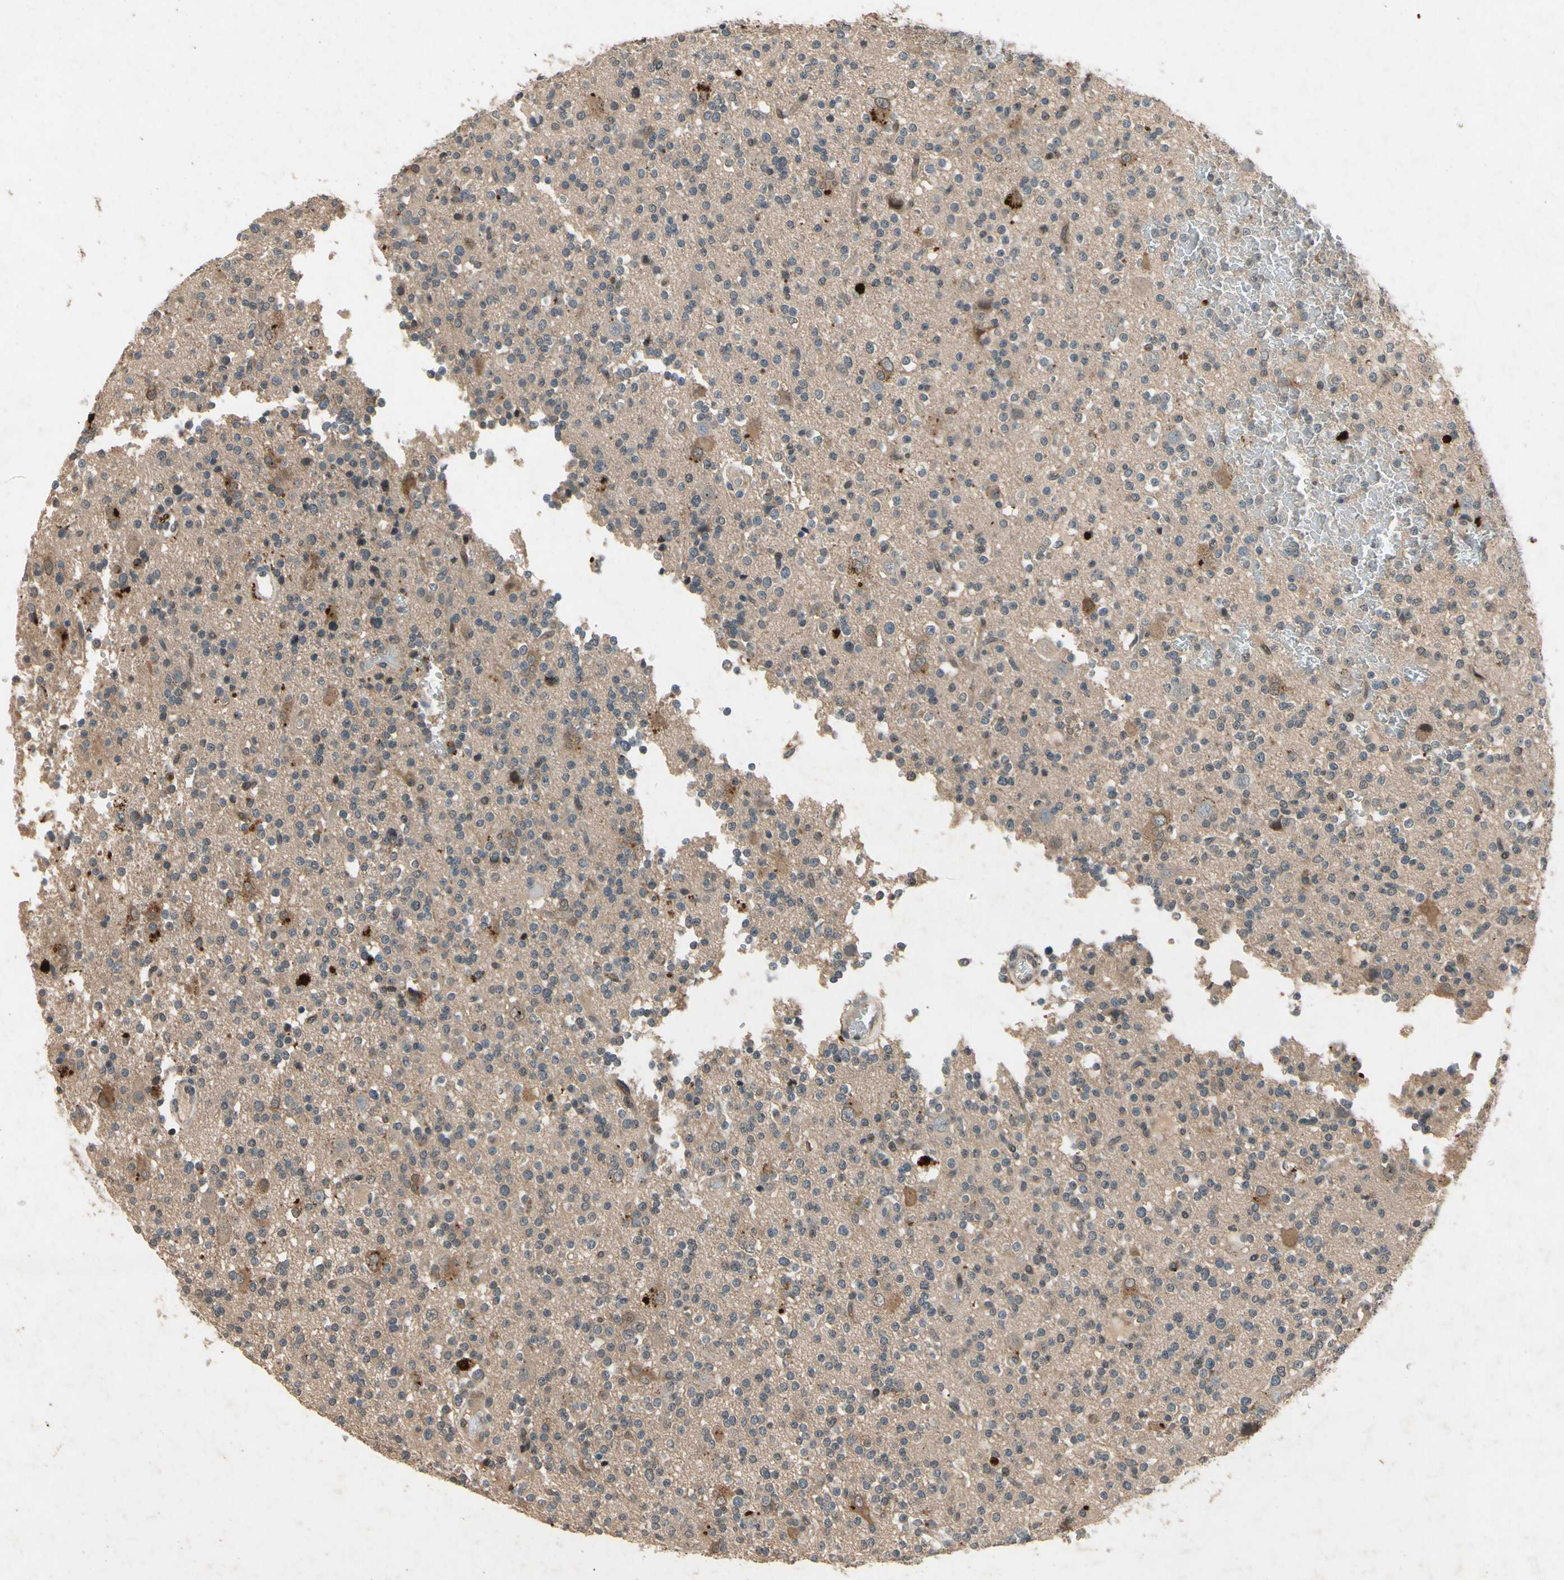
{"staining": {"intensity": "moderate", "quantity": "<25%", "location": "cytoplasmic/membranous"}, "tissue": "glioma", "cell_type": "Tumor cells", "image_type": "cancer", "snomed": [{"axis": "morphology", "description": "Glioma, malignant, High grade"}, {"axis": "topography", "description": "Brain"}], "caption": "High-magnification brightfield microscopy of malignant glioma (high-grade) stained with DAB (3,3'-diaminobenzidine) (brown) and counterstained with hematoxylin (blue). tumor cells exhibit moderate cytoplasmic/membranous expression is present in approximately<25% of cells. The staining was performed using DAB (3,3'-diaminobenzidine) to visualize the protein expression in brown, while the nuclei were stained in blue with hematoxylin (Magnification: 20x).", "gene": "DPY19L3", "patient": {"sex": "male", "age": 47}}